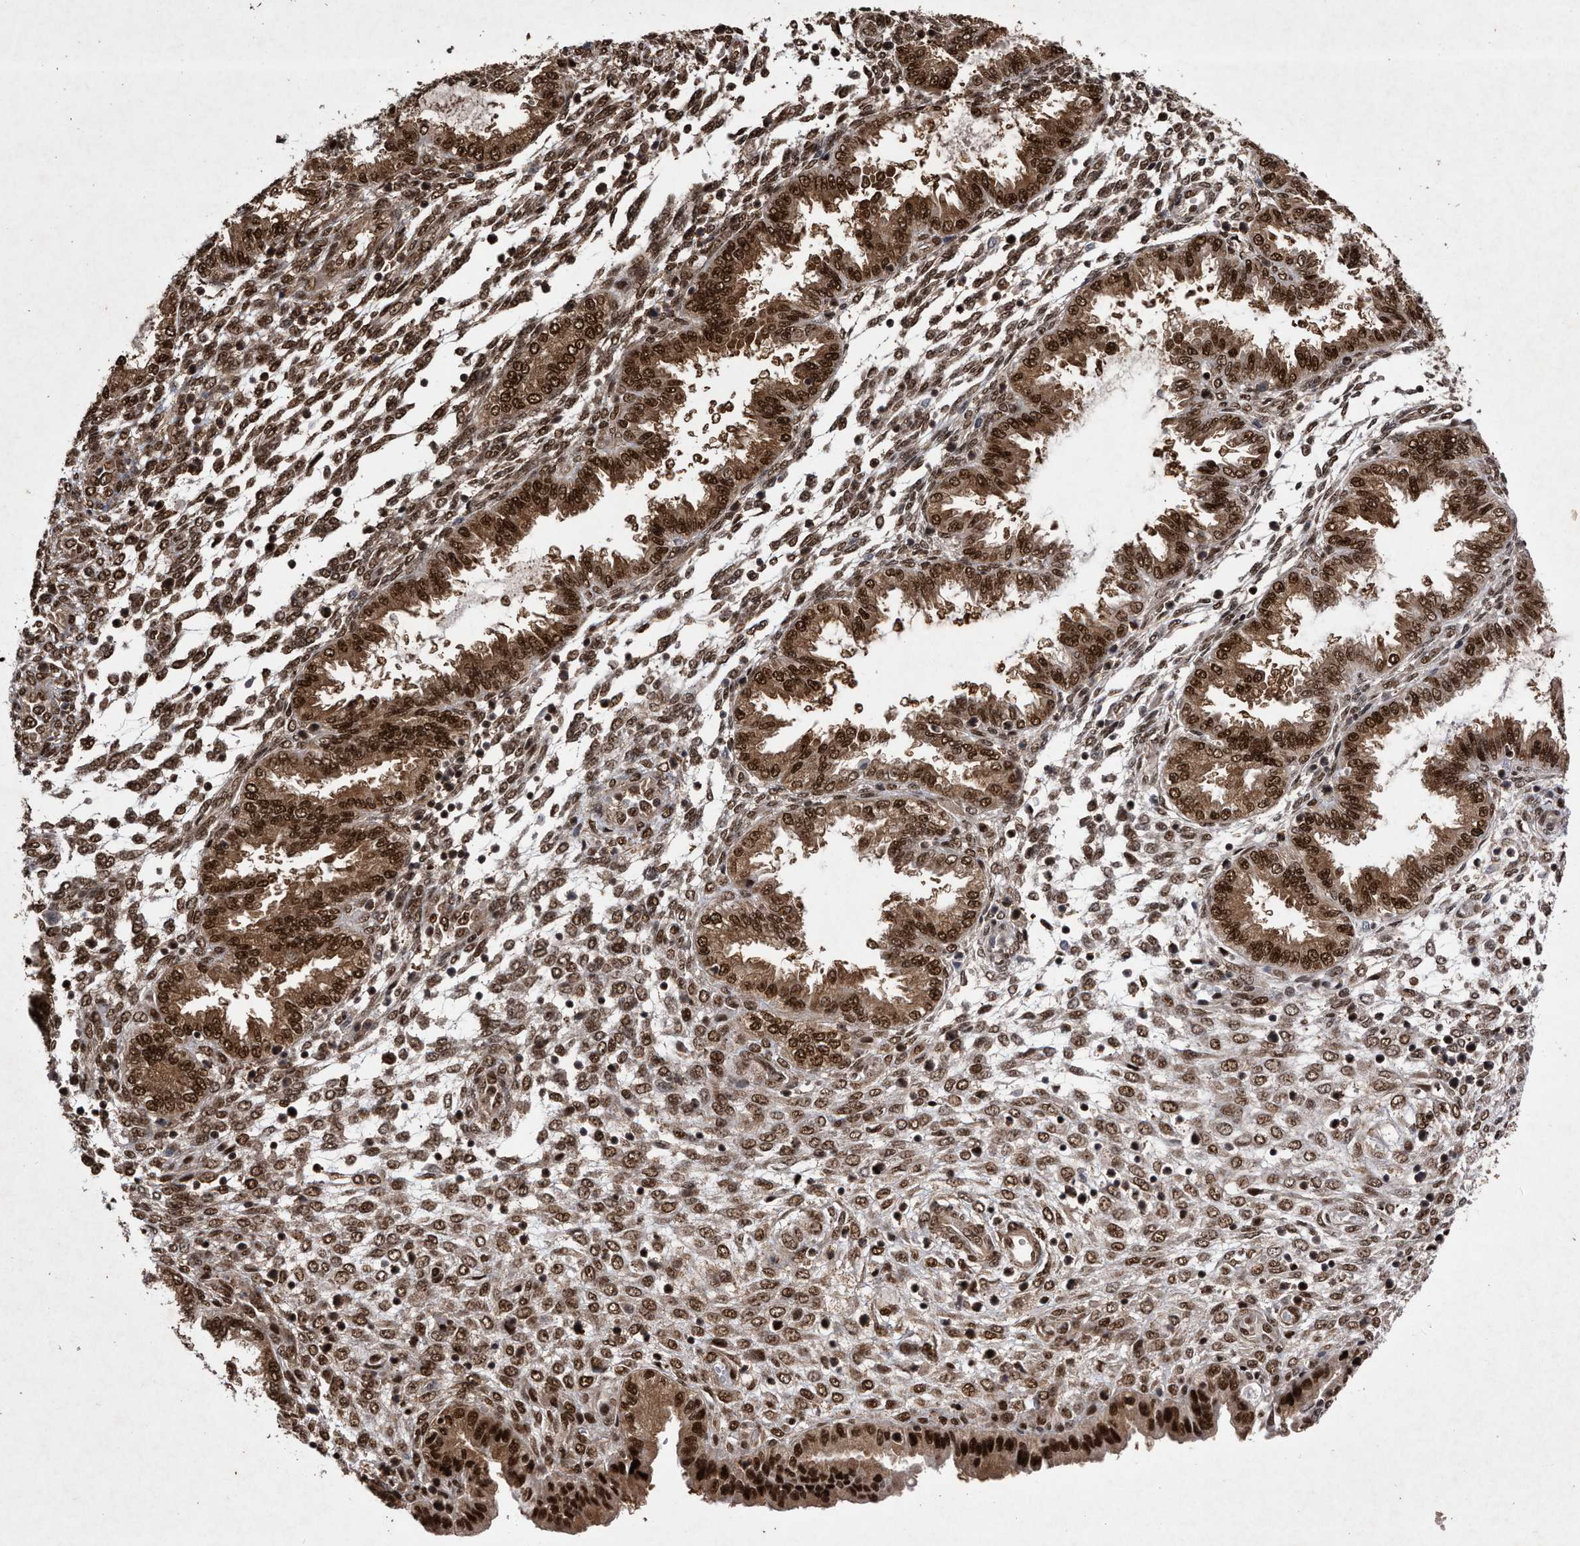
{"staining": {"intensity": "moderate", "quantity": ">75%", "location": "cytoplasmic/membranous,nuclear"}, "tissue": "endometrium", "cell_type": "Cells in endometrial stroma", "image_type": "normal", "snomed": [{"axis": "morphology", "description": "Normal tissue, NOS"}, {"axis": "topography", "description": "Endometrium"}], "caption": "Immunohistochemistry photomicrograph of normal endometrium: endometrium stained using immunohistochemistry (IHC) shows medium levels of moderate protein expression localized specifically in the cytoplasmic/membranous,nuclear of cells in endometrial stroma, appearing as a cytoplasmic/membranous,nuclear brown color.", "gene": "RAD23B", "patient": {"sex": "female", "age": 33}}